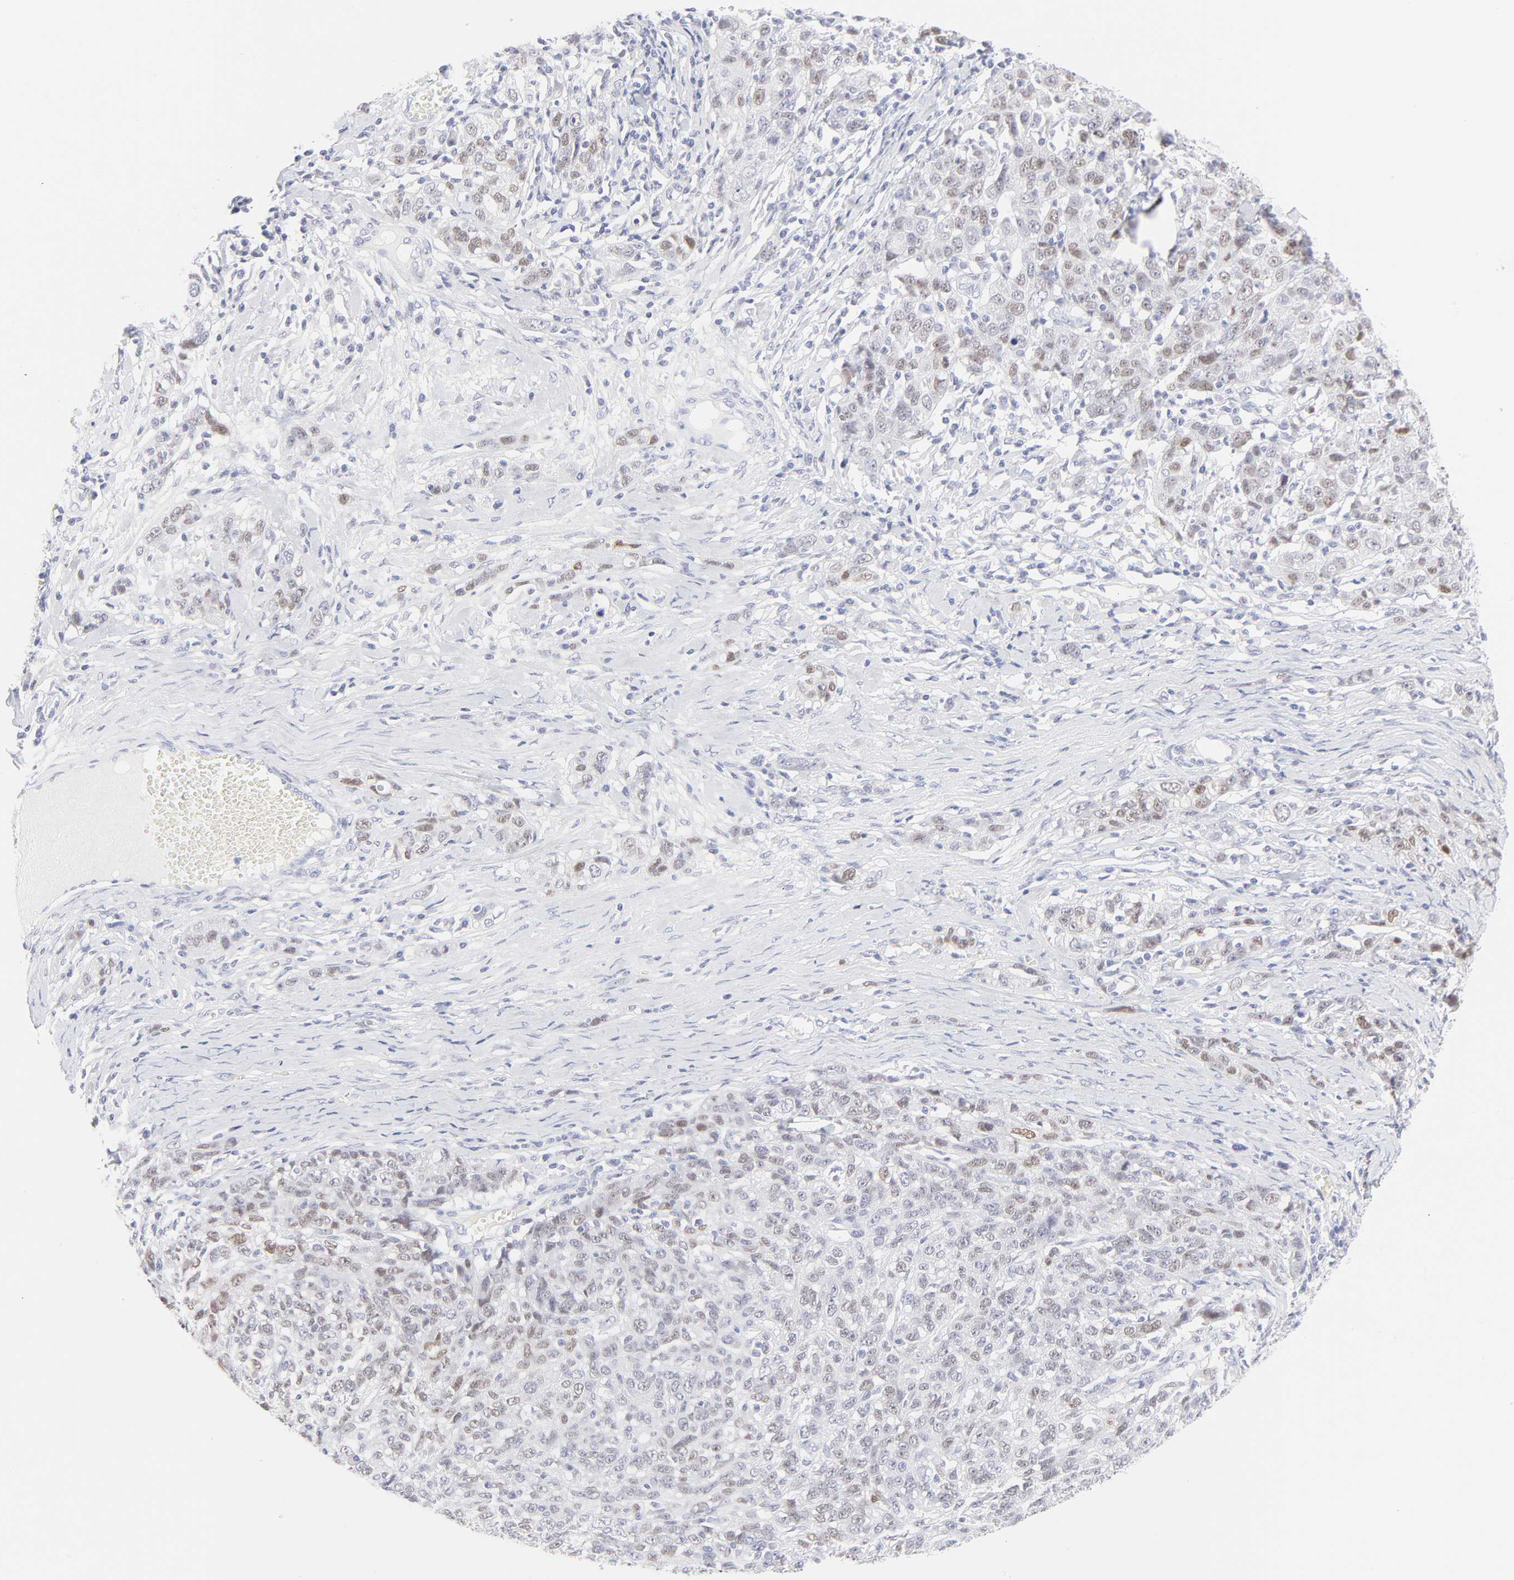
{"staining": {"intensity": "moderate", "quantity": "25%-75%", "location": "nuclear"}, "tissue": "ovarian cancer", "cell_type": "Tumor cells", "image_type": "cancer", "snomed": [{"axis": "morphology", "description": "Cystadenocarcinoma, serous, NOS"}, {"axis": "topography", "description": "Ovary"}], "caption": "Moderate nuclear staining is present in approximately 25%-75% of tumor cells in serous cystadenocarcinoma (ovarian).", "gene": "ELF3", "patient": {"sex": "female", "age": 71}}